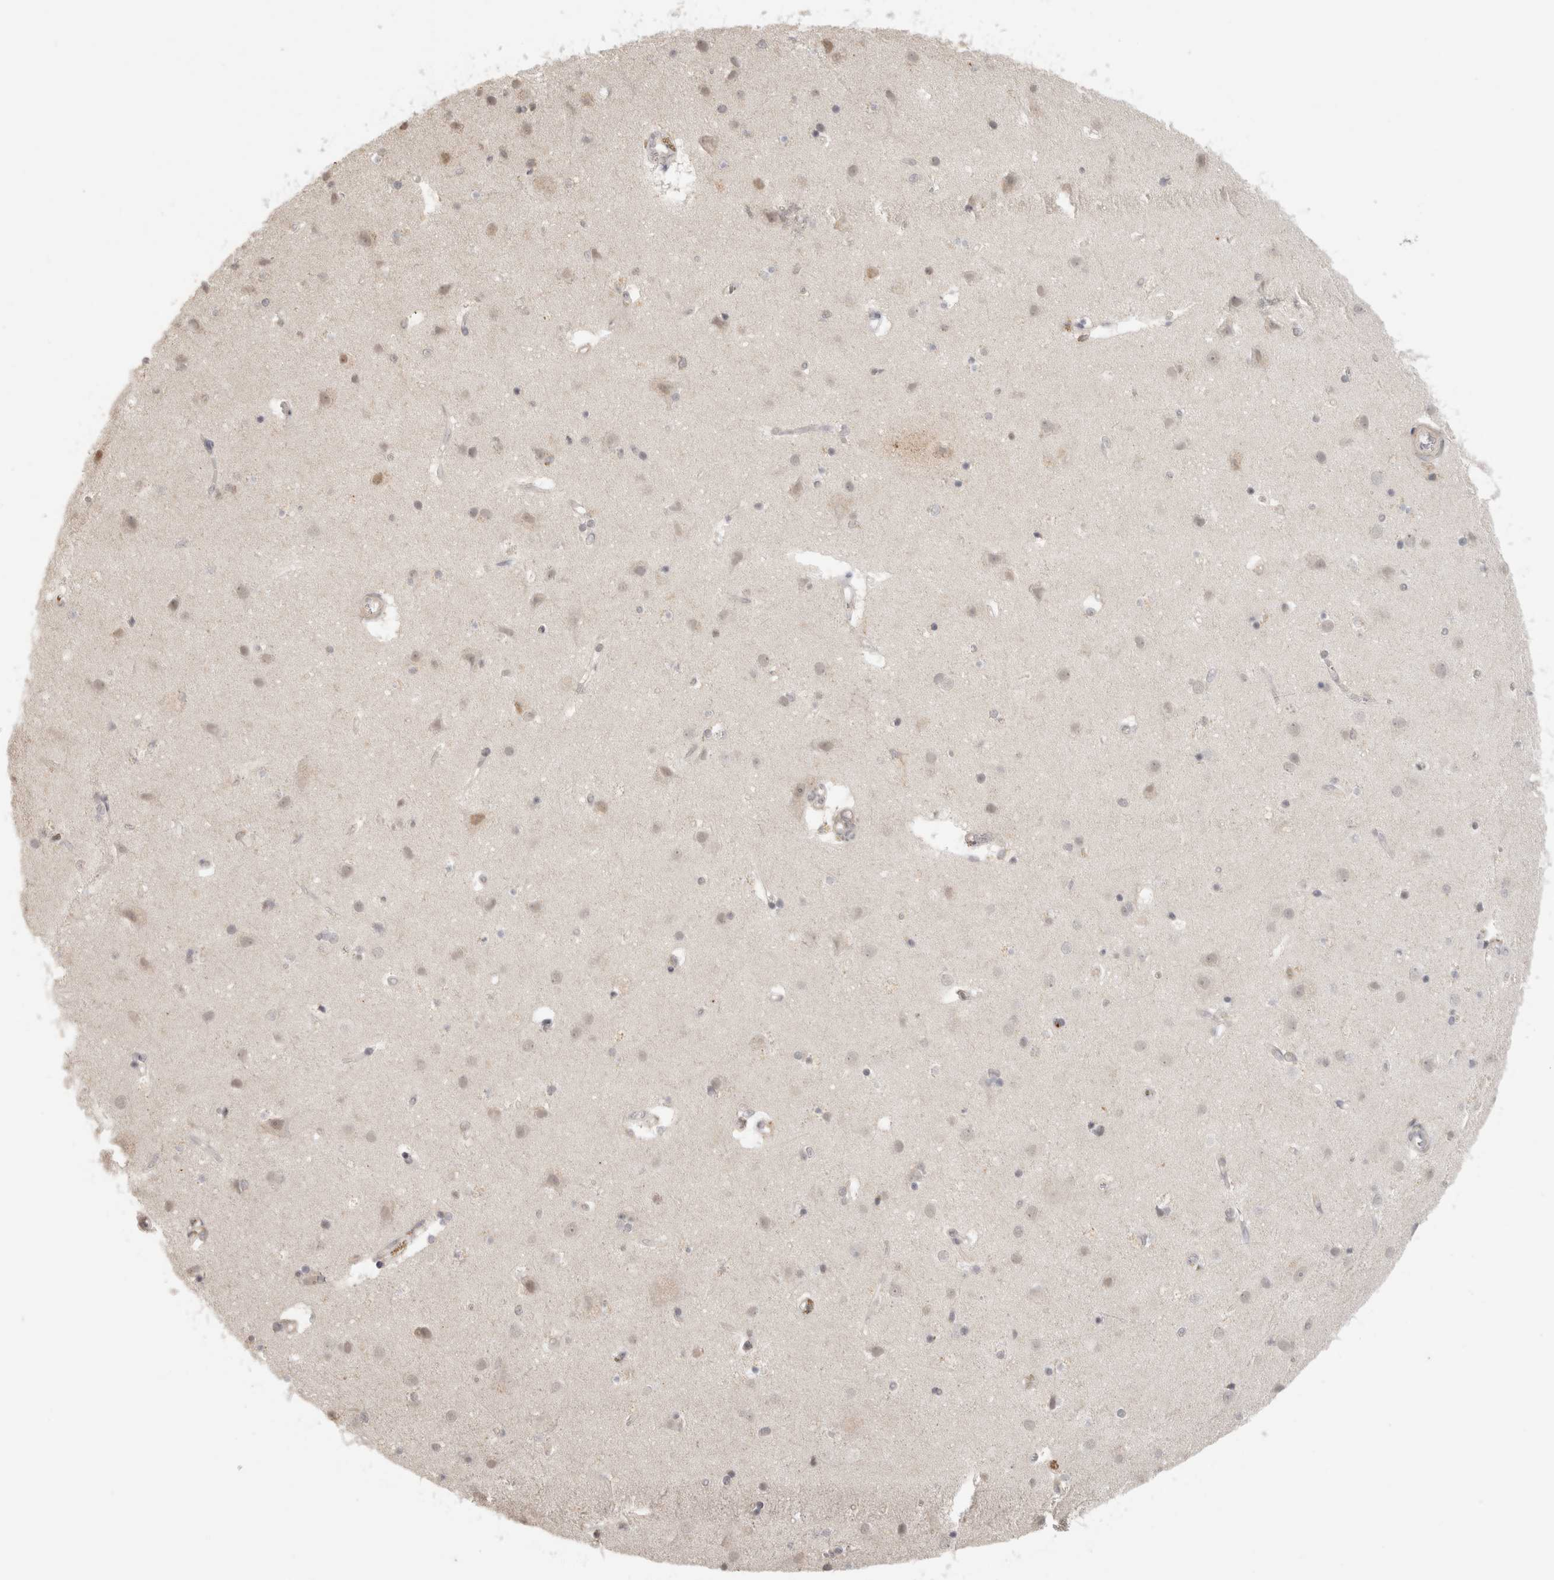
{"staining": {"intensity": "negative", "quantity": "none", "location": "none"}, "tissue": "cerebral cortex", "cell_type": "Endothelial cells", "image_type": "normal", "snomed": [{"axis": "morphology", "description": "Normal tissue, NOS"}, {"axis": "topography", "description": "Cerebral cortex"}], "caption": "Immunohistochemistry of unremarkable cerebral cortex shows no positivity in endothelial cells.", "gene": "HAVCR2", "patient": {"sex": "male", "age": 54}}